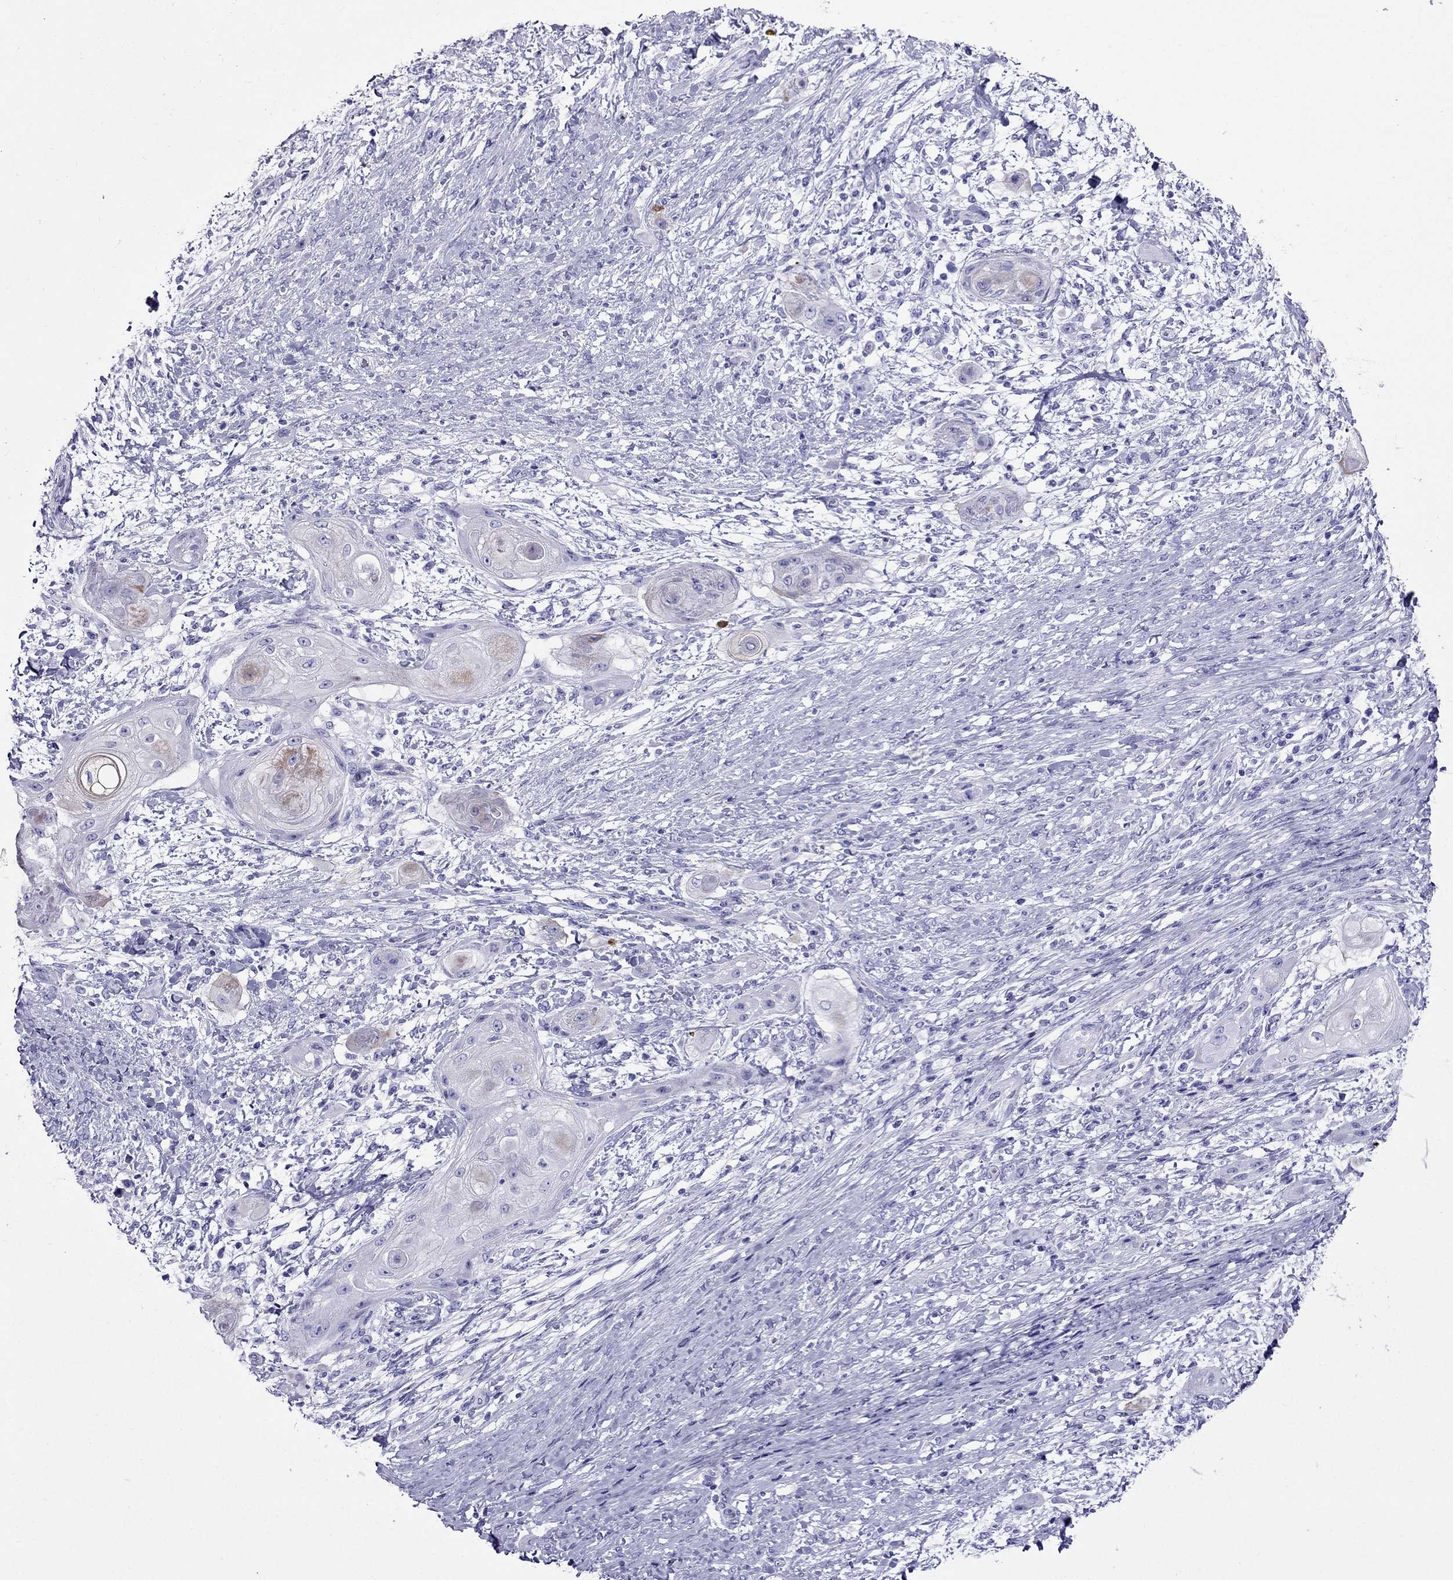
{"staining": {"intensity": "moderate", "quantity": "<25%", "location": "cytoplasmic/membranous"}, "tissue": "skin cancer", "cell_type": "Tumor cells", "image_type": "cancer", "snomed": [{"axis": "morphology", "description": "Squamous cell carcinoma, NOS"}, {"axis": "topography", "description": "Skin"}], "caption": "IHC micrograph of human squamous cell carcinoma (skin) stained for a protein (brown), which shows low levels of moderate cytoplasmic/membranous positivity in about <25% of tumor cells.", "gene": "CRYBA1", "patient": {"sex": "male", "age": 62}}